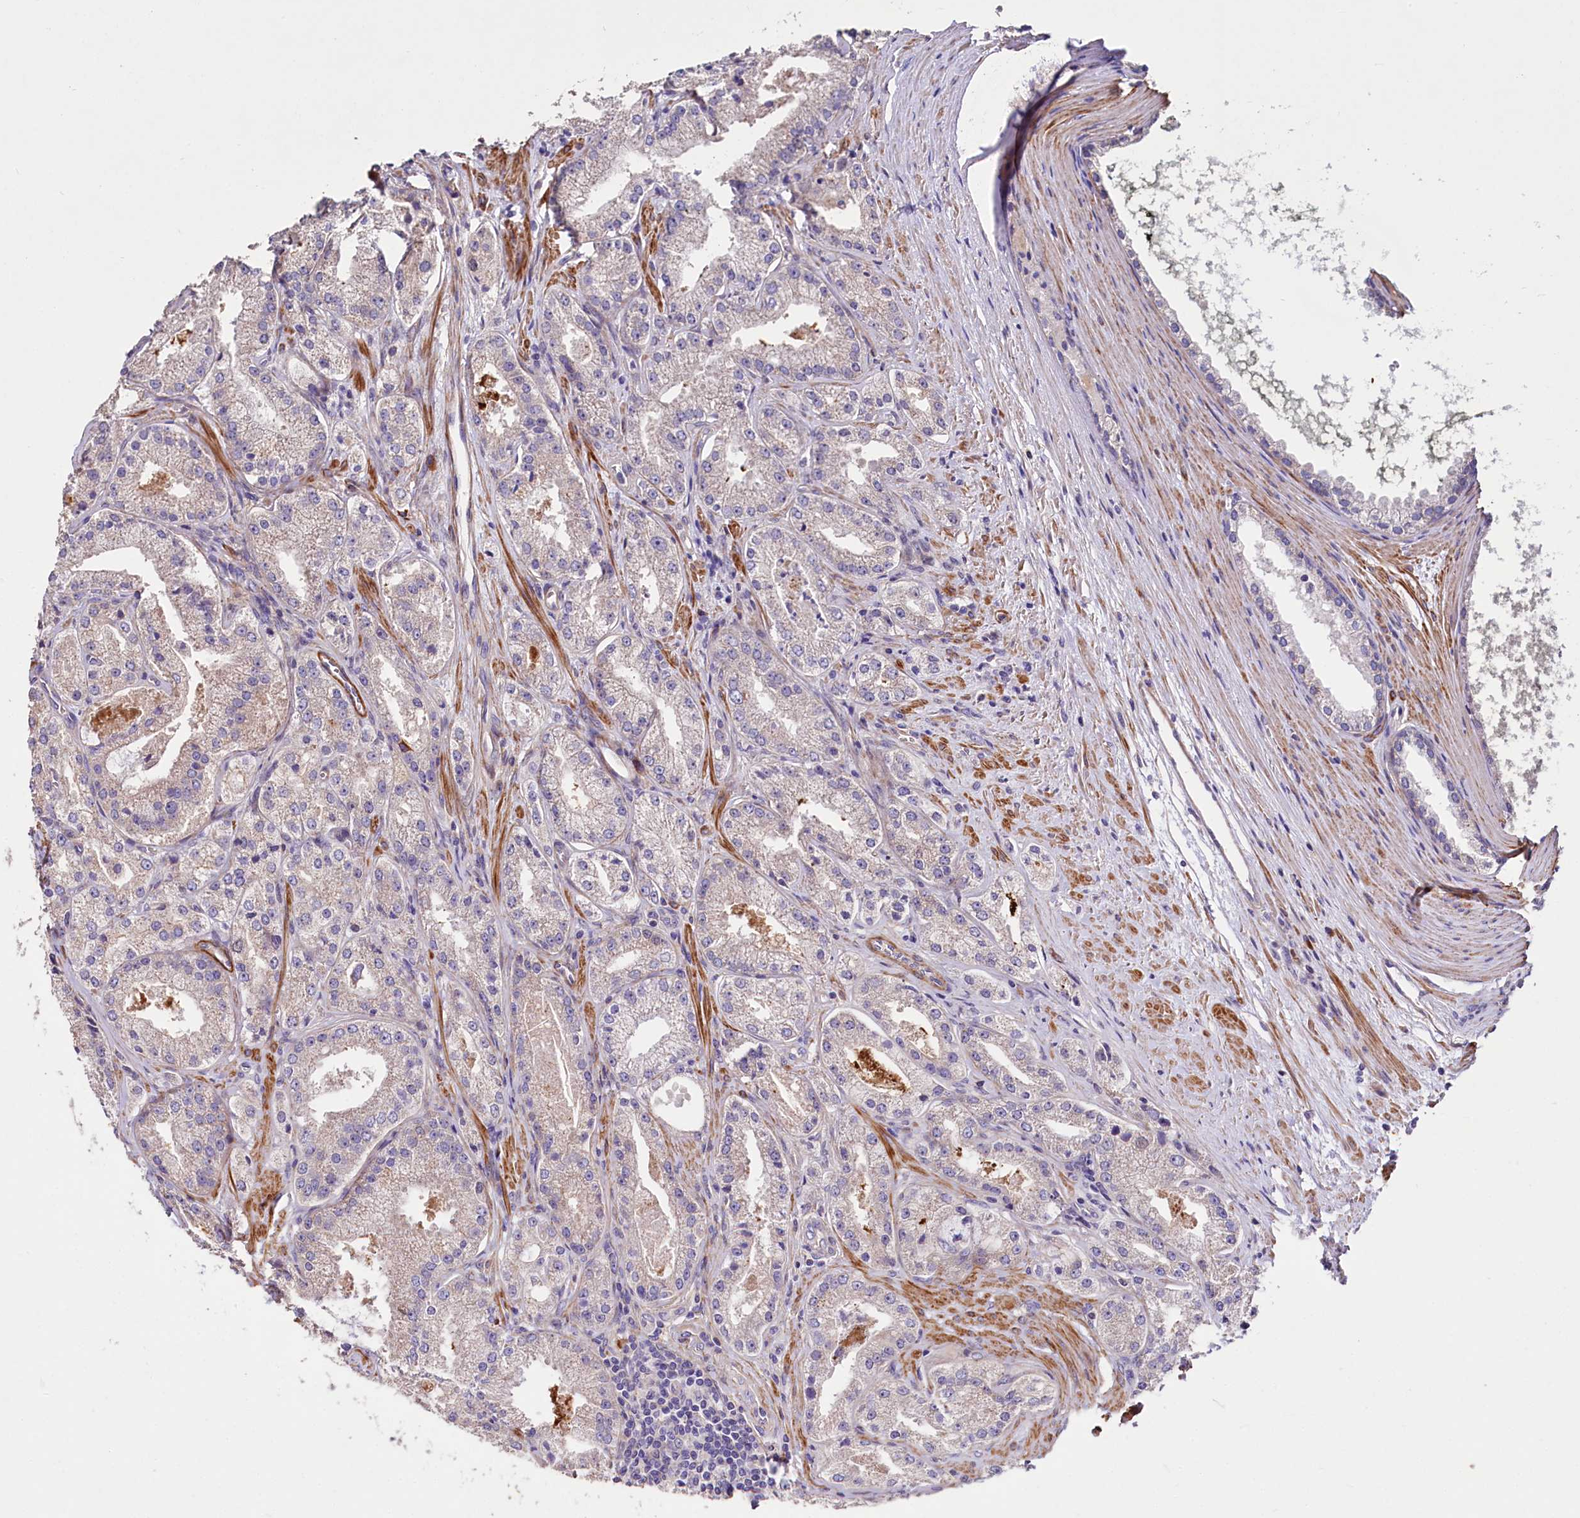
{"staining": {"intensity": "negative", "quantity": "none", "location": "none"}, "tissue": "prostate cancer", "cell_type": "Tumor cells", "image_type": "cancer", "snomed": [{"axis": "morphology", "description": "Adenocarcinoma, Low grade"}, {"axis": "topography", "description": "Prostate"}], "caption": "The immunohistochemistry (IHC) photomicrograph has no significant staining in tumor cells of adenocarcinoma (low-grade) (prostate) tissue. (DAB immunohistochemistry (IHC) with hematoxylin counter stain).", "gene": "WNT8A", "patient": {"sex": "male", "age": 69}}